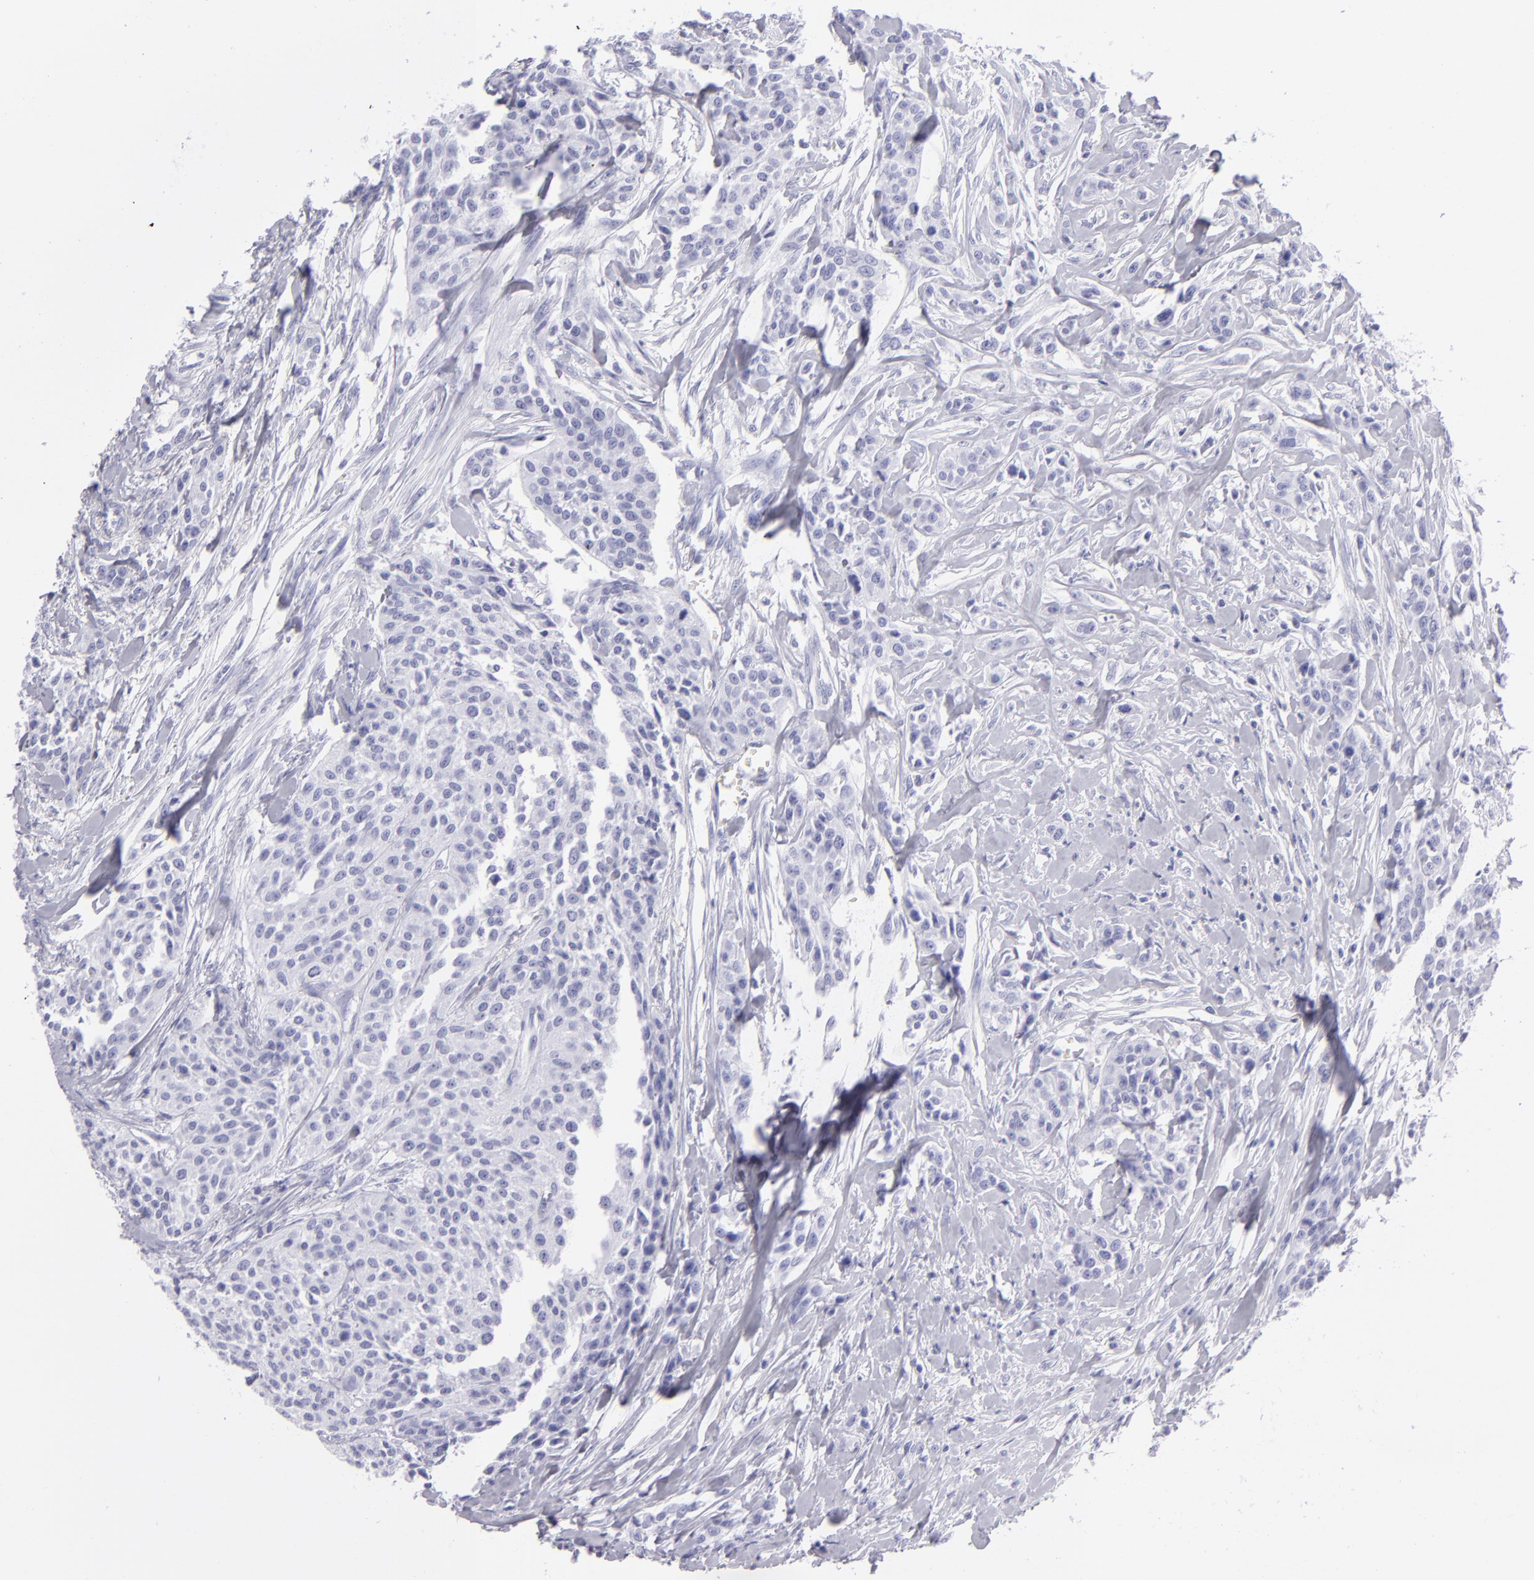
{"staining": {"intensity": "negative", "quantity": "none", "location": "none"}, "tissue": "urothelial cancer", "cell_type": "Tumor cells", "image_type": "cancer", "snomed": [{"axis": "morphology", "description": "Urothelial carcinoma, High grade"}, {"axis": "topography", "description": "Urinary bladder"}], "caption": "The photomicrograph displays no significant staining in tumor cells of urothelial cancer. (DAB immunohistochemistry (IHC), high magnification).", "gene": "PVALB", "patient": {"sex": "male", "age": 56}}